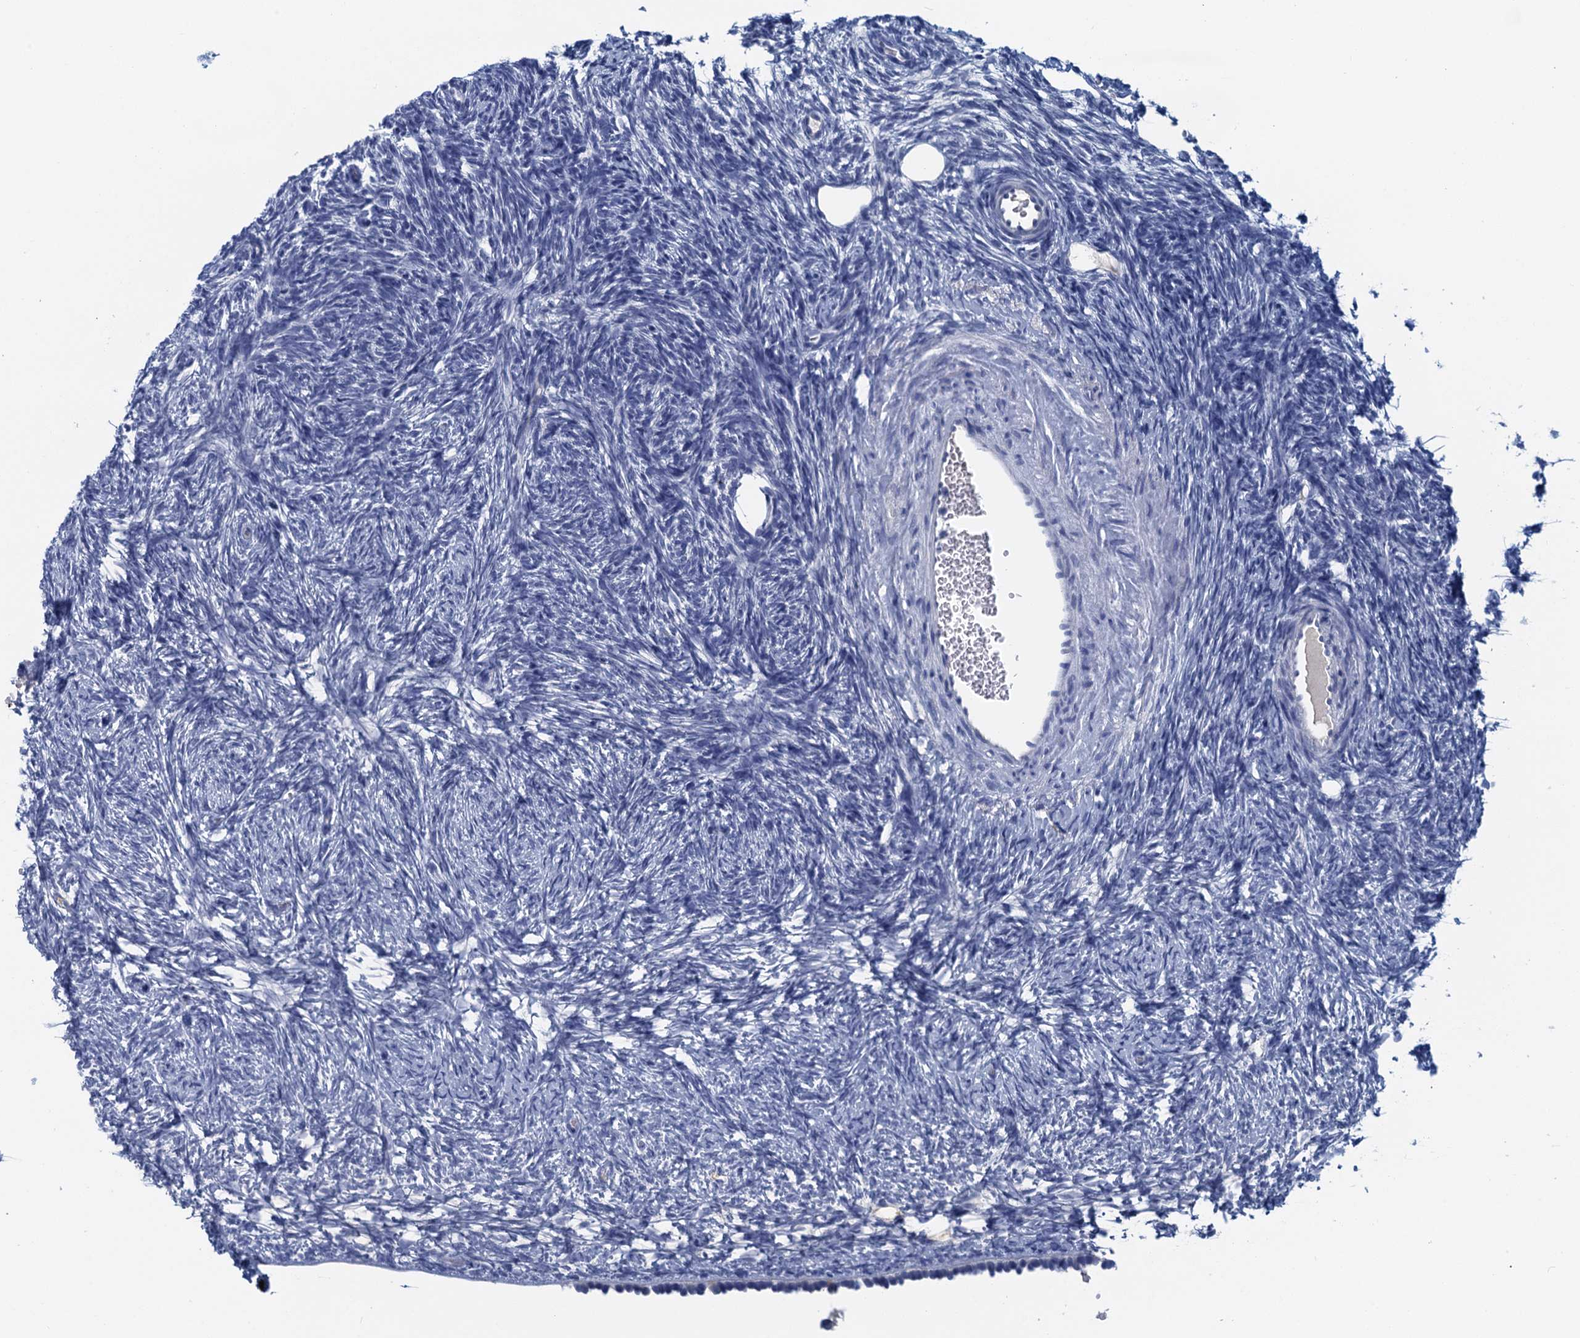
{"staining": {"intensity": "negative", "quantity": "none", "location": "none"}, "tissue": "ovary", "cell_type": "Follicle cells", "image_type": "normal", "snomed": [{"axis": "morphology", "description": "Normal tissue, NOS"}, {"axis": "topography", "description": "Ovary"}], "caption": "Histopathology image shows no protein positivity in follicle cells of unremarkable ovary.", "gene": "CYP51A1", "patient": {"sex": "female", "age": 34}}